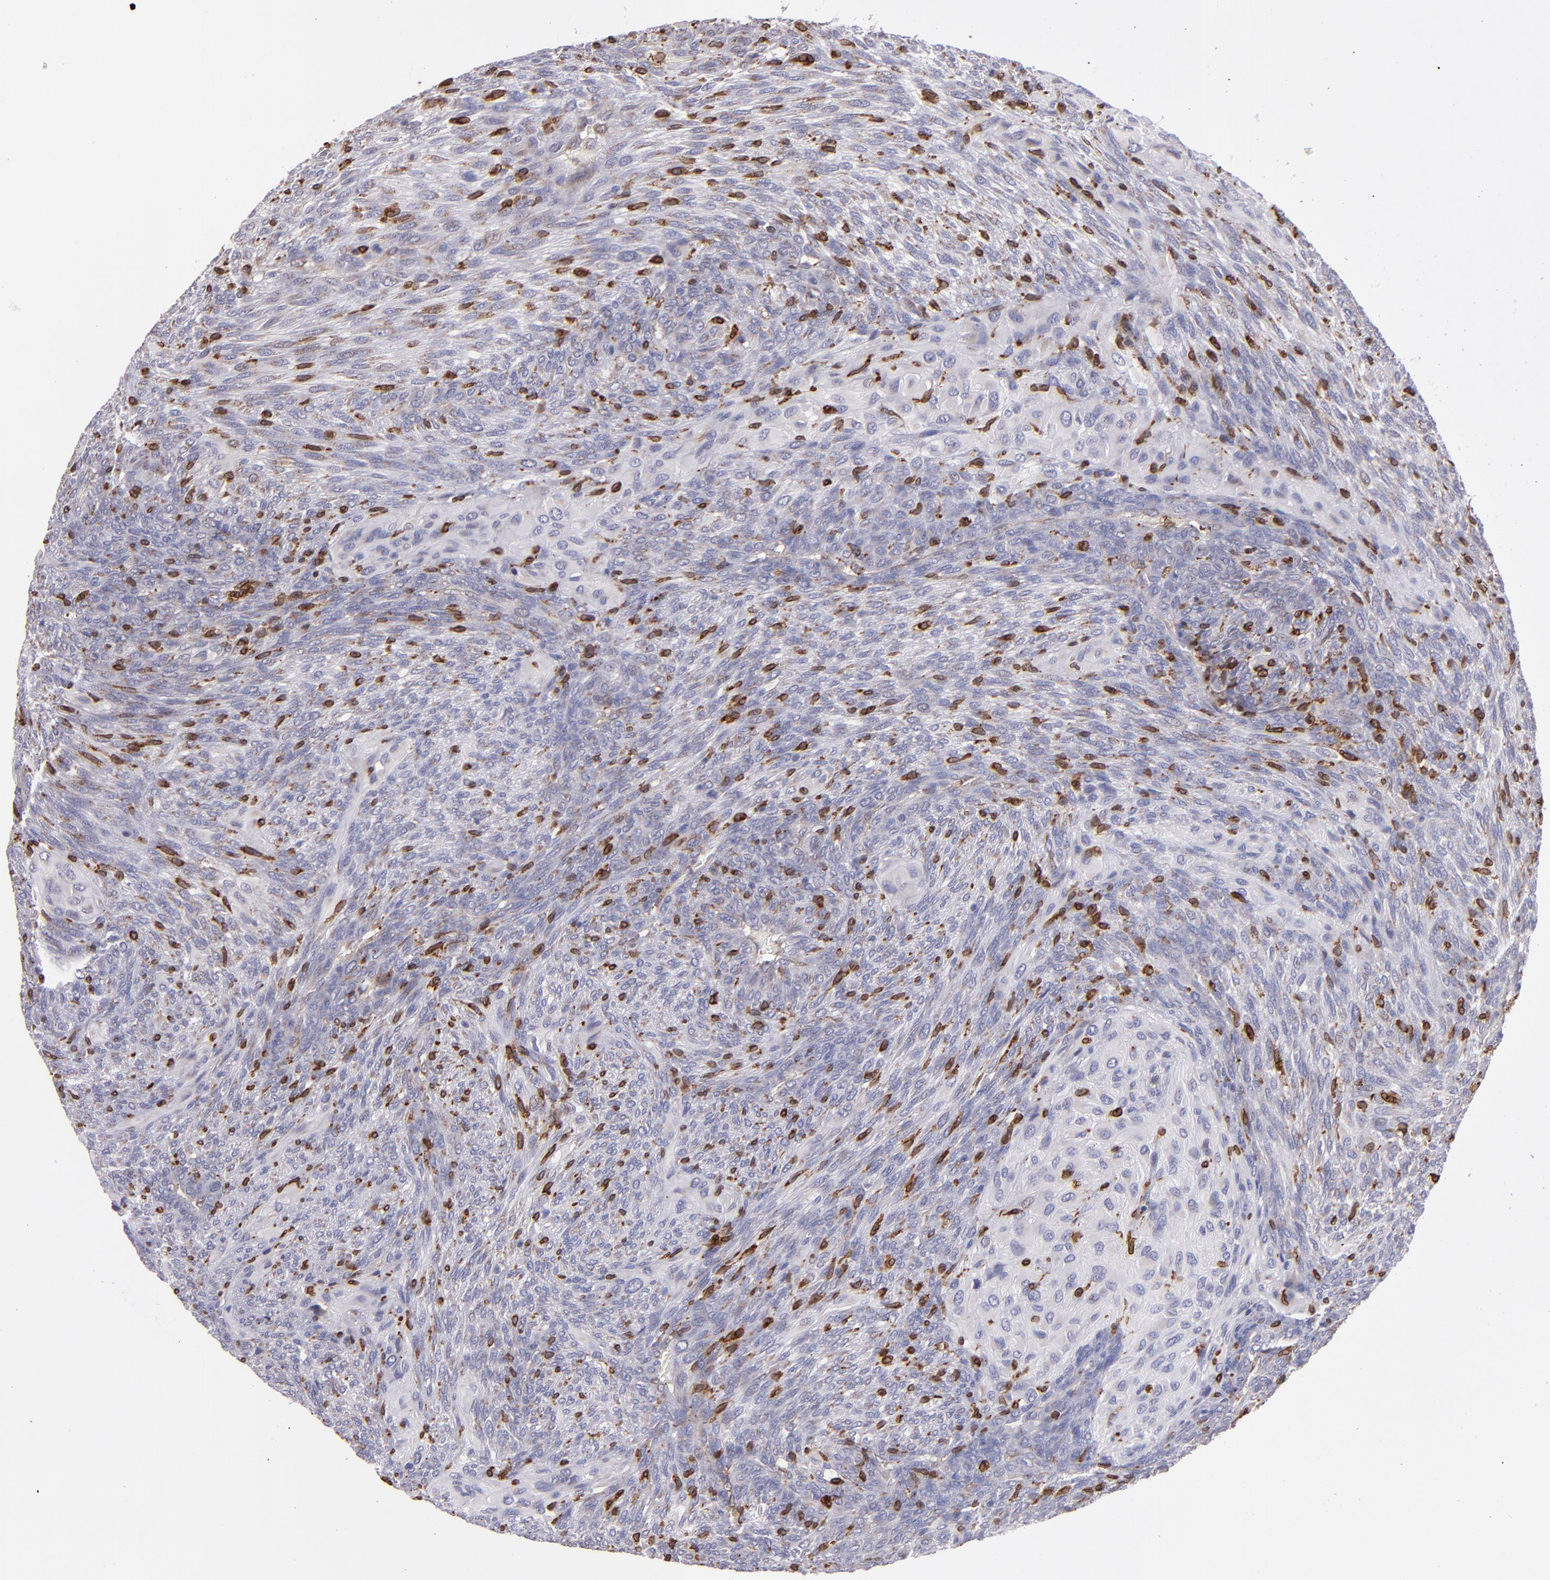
{"staining": {"intensity": "strong", "quantity": "<25%", "location": "cytoplasmic/membranous,nuclear"}, "tissue": "glioma", "cell_type": "Tumor cells", "image_type": "cancer", "snomed": [{"axis": "morphology", "description": "Glioma, malignant, High grade"}, {"axis": "topography", "description": "Cerebral cortex"}], "caption": "Protein analysis of malignant glioma (high-grade) tissue reveals strong cytoplasmic/membranous and nuclear staining in about <25% of tumor cells. The protein of interest is shown in brown color, while the nuclei are stained blue.", "gene": "PTGS1", "patient": {"sex": "female", "age": 55}}